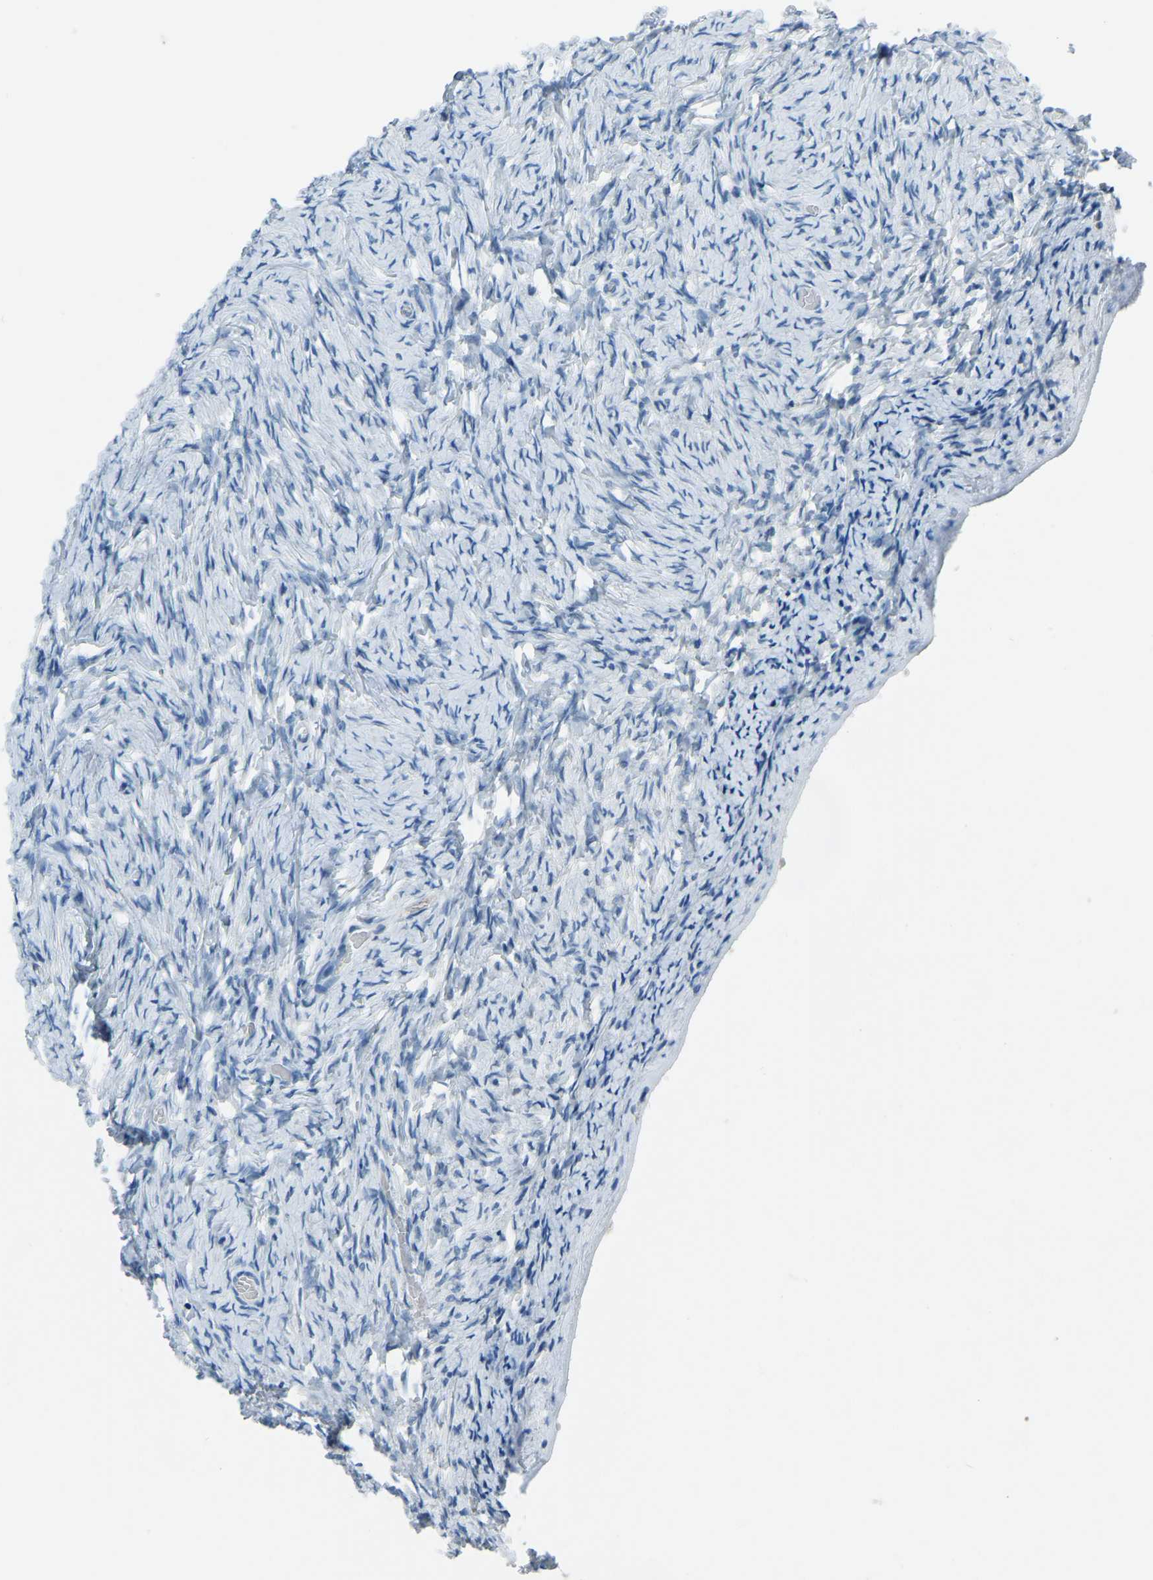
{"staining": {"intensity": "negative", "quantity": "none", "location": "none"}, "tissue": "ovary", "cell_type": "Ovarian stroma cells", "image_type": "normal", "snomed": [{"axis": "morphology", "description": "Normal tissue, NOS"}, {"axis": "topography", "description": "Ovary"}], "caption": "Ovarian stroma cells are negative for protein expression in benign human ovary.", "gene": "XIRP1", "patient": {"sex": "female", "age": 27}}